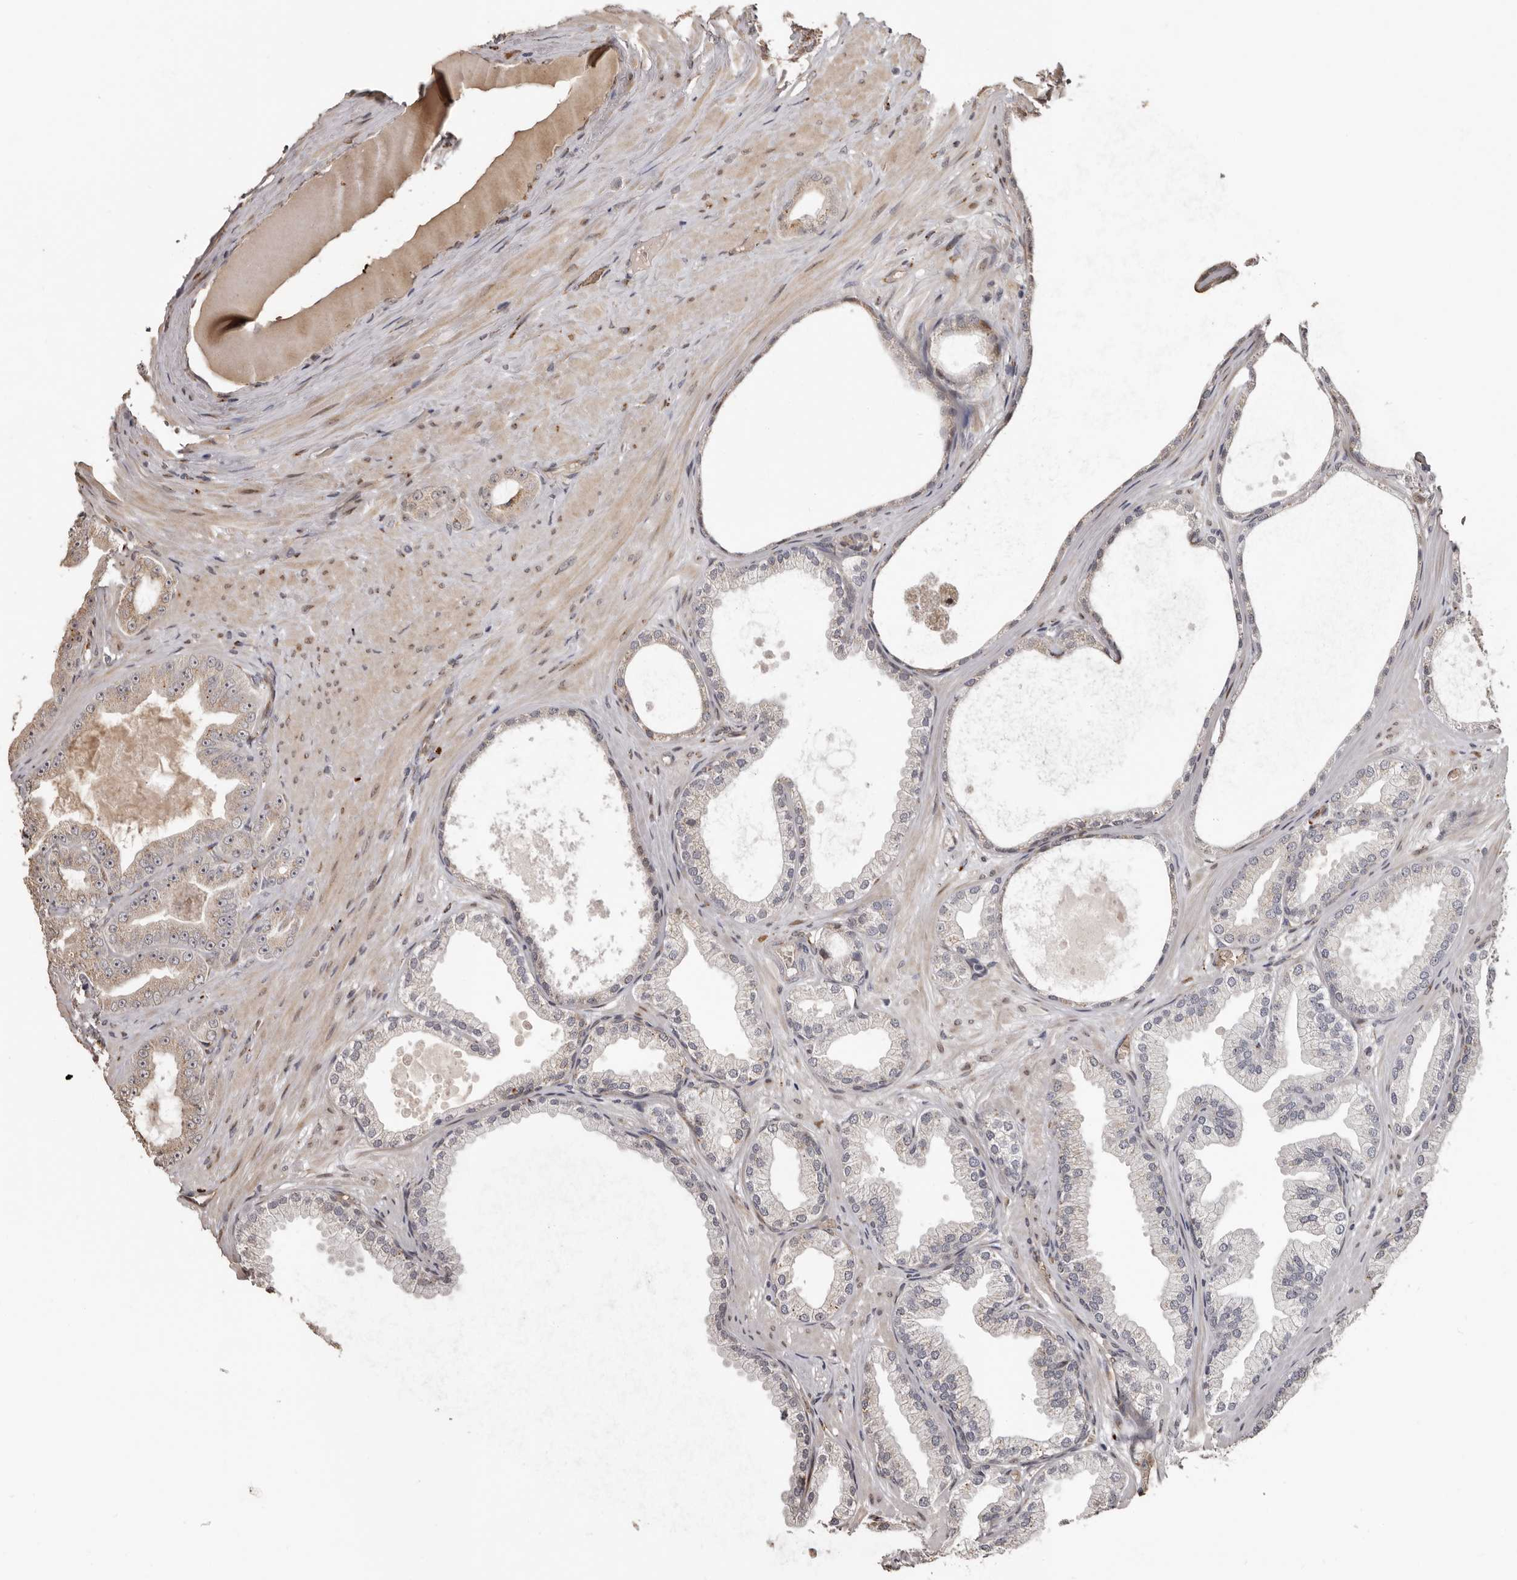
{"staining": {"intensity": "weak", "quantity": "<25%", "location": "cytoplasmic/membranous"}, "tissue": "prostate cancer", "cell_type": "Tumor cells", "image_type": "cancer", "snomed": [{"axis": "morphology", "description": "Adenocarcinoma, Low grade"}, {"axis": "topography", "description": "Prostate"}], "caption": "Micrograph shows no protein staining in tumor cells of prostate cancer tissue.", "gene": "ENTREP1", "patient": {"sex": "male", "age": 63}}